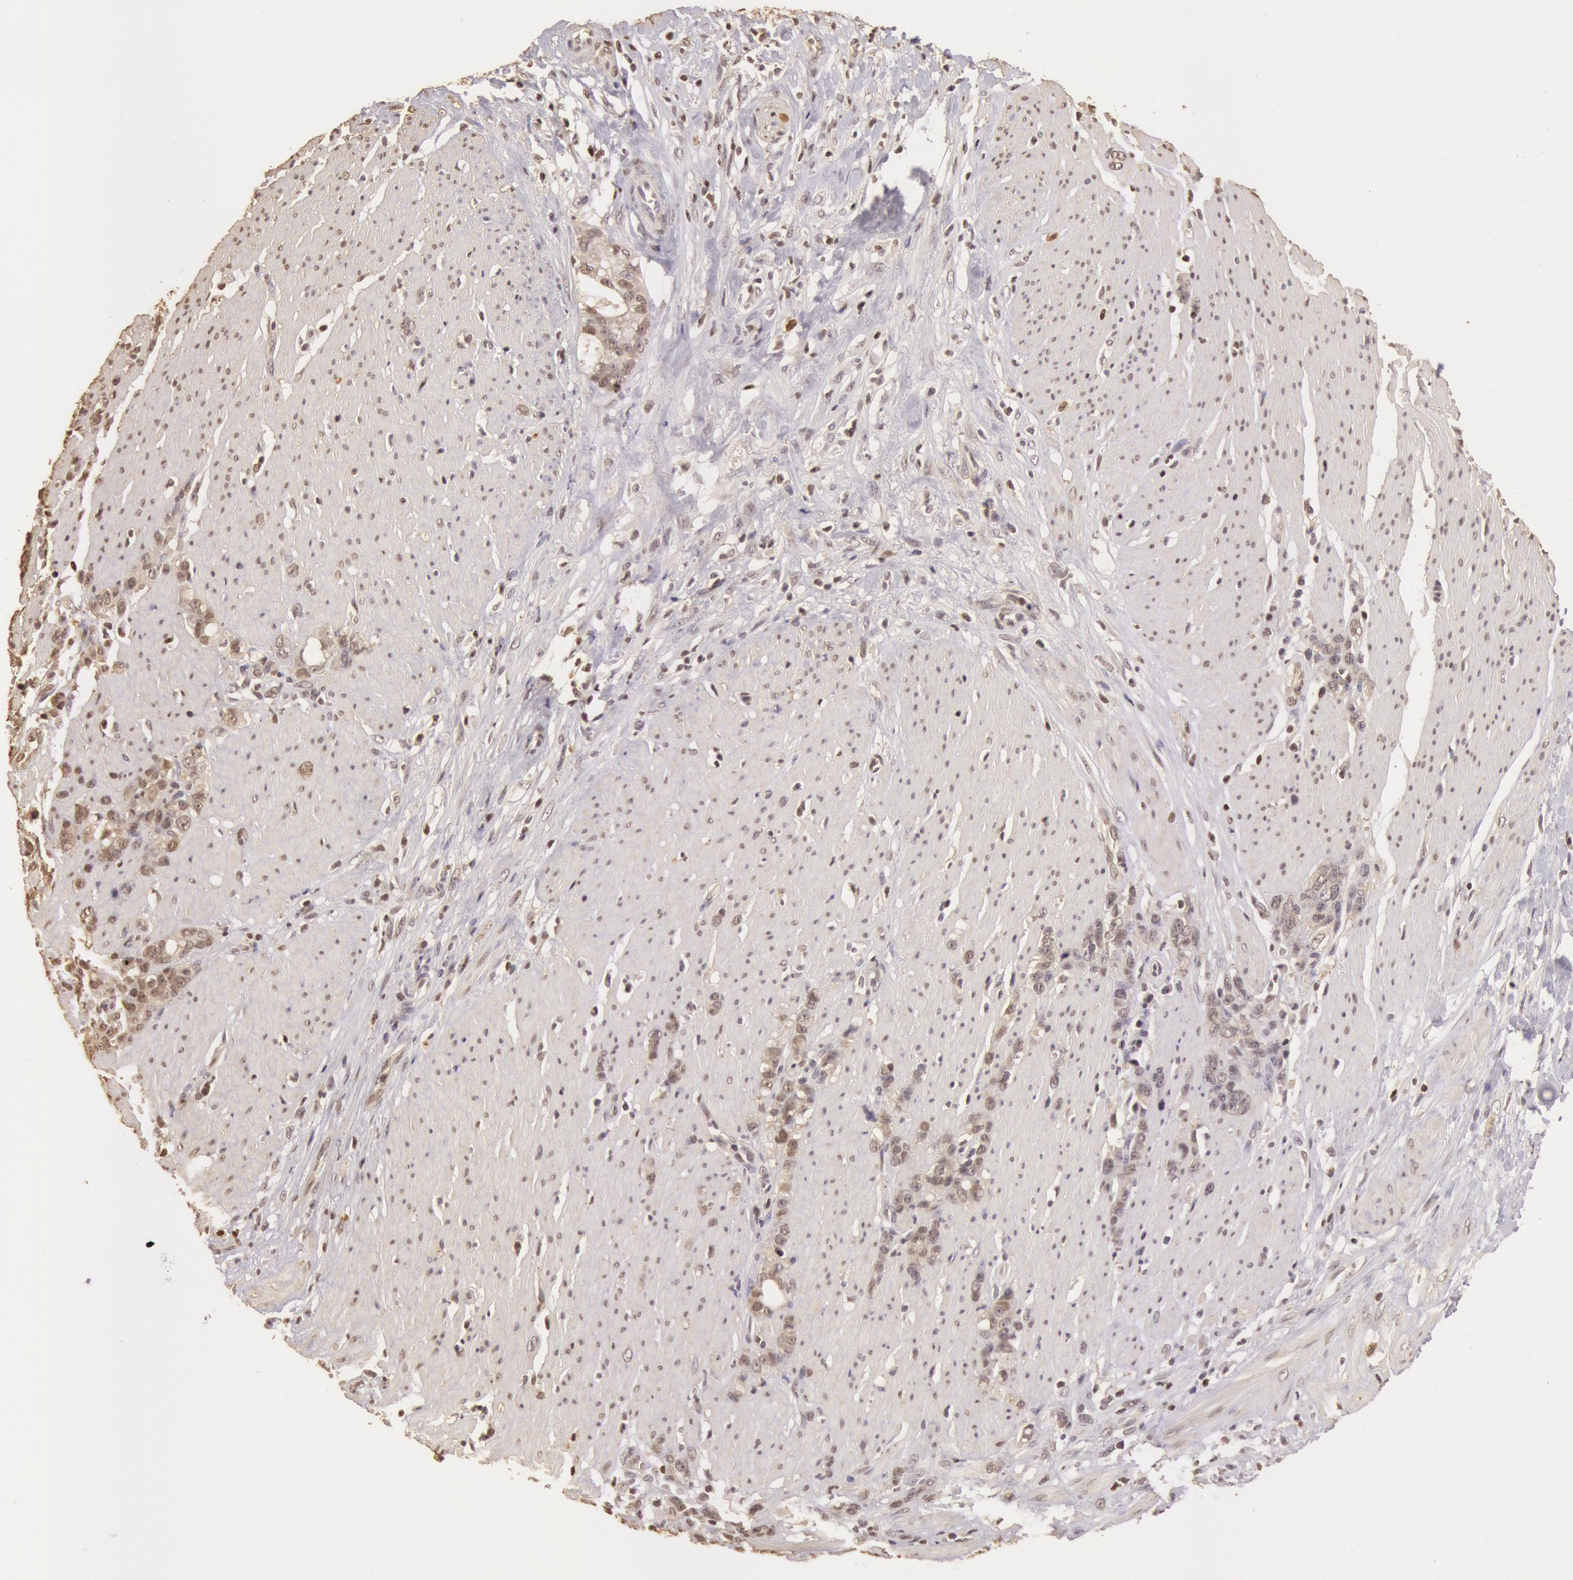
{"staining": {"intensity": "weak", "quantity": "25%-75%", "location": "cytoplasmic/membranous,nuclear"}, "tissue": "stomach cancer", "cell_type": "Tumor cells", "image_type": "cancer", "snomed": [{"axis": "morphology", "description": "Adenocarcinoma, NOS"}, {"axis": "topography", "description": "Stomach, lower"}], "caption": "An image of adenocarcinoma (stomach) stained for a protein exhibits weak cytoplasmic/membranous and nuclear brown staining in tumor cells. (DAB (3,3'-diaminobenzidine) = brown stain, brightfield microscopy at high magnification).", "gene": "SOD1", "patient": {"sex": "male", "age": 88}}